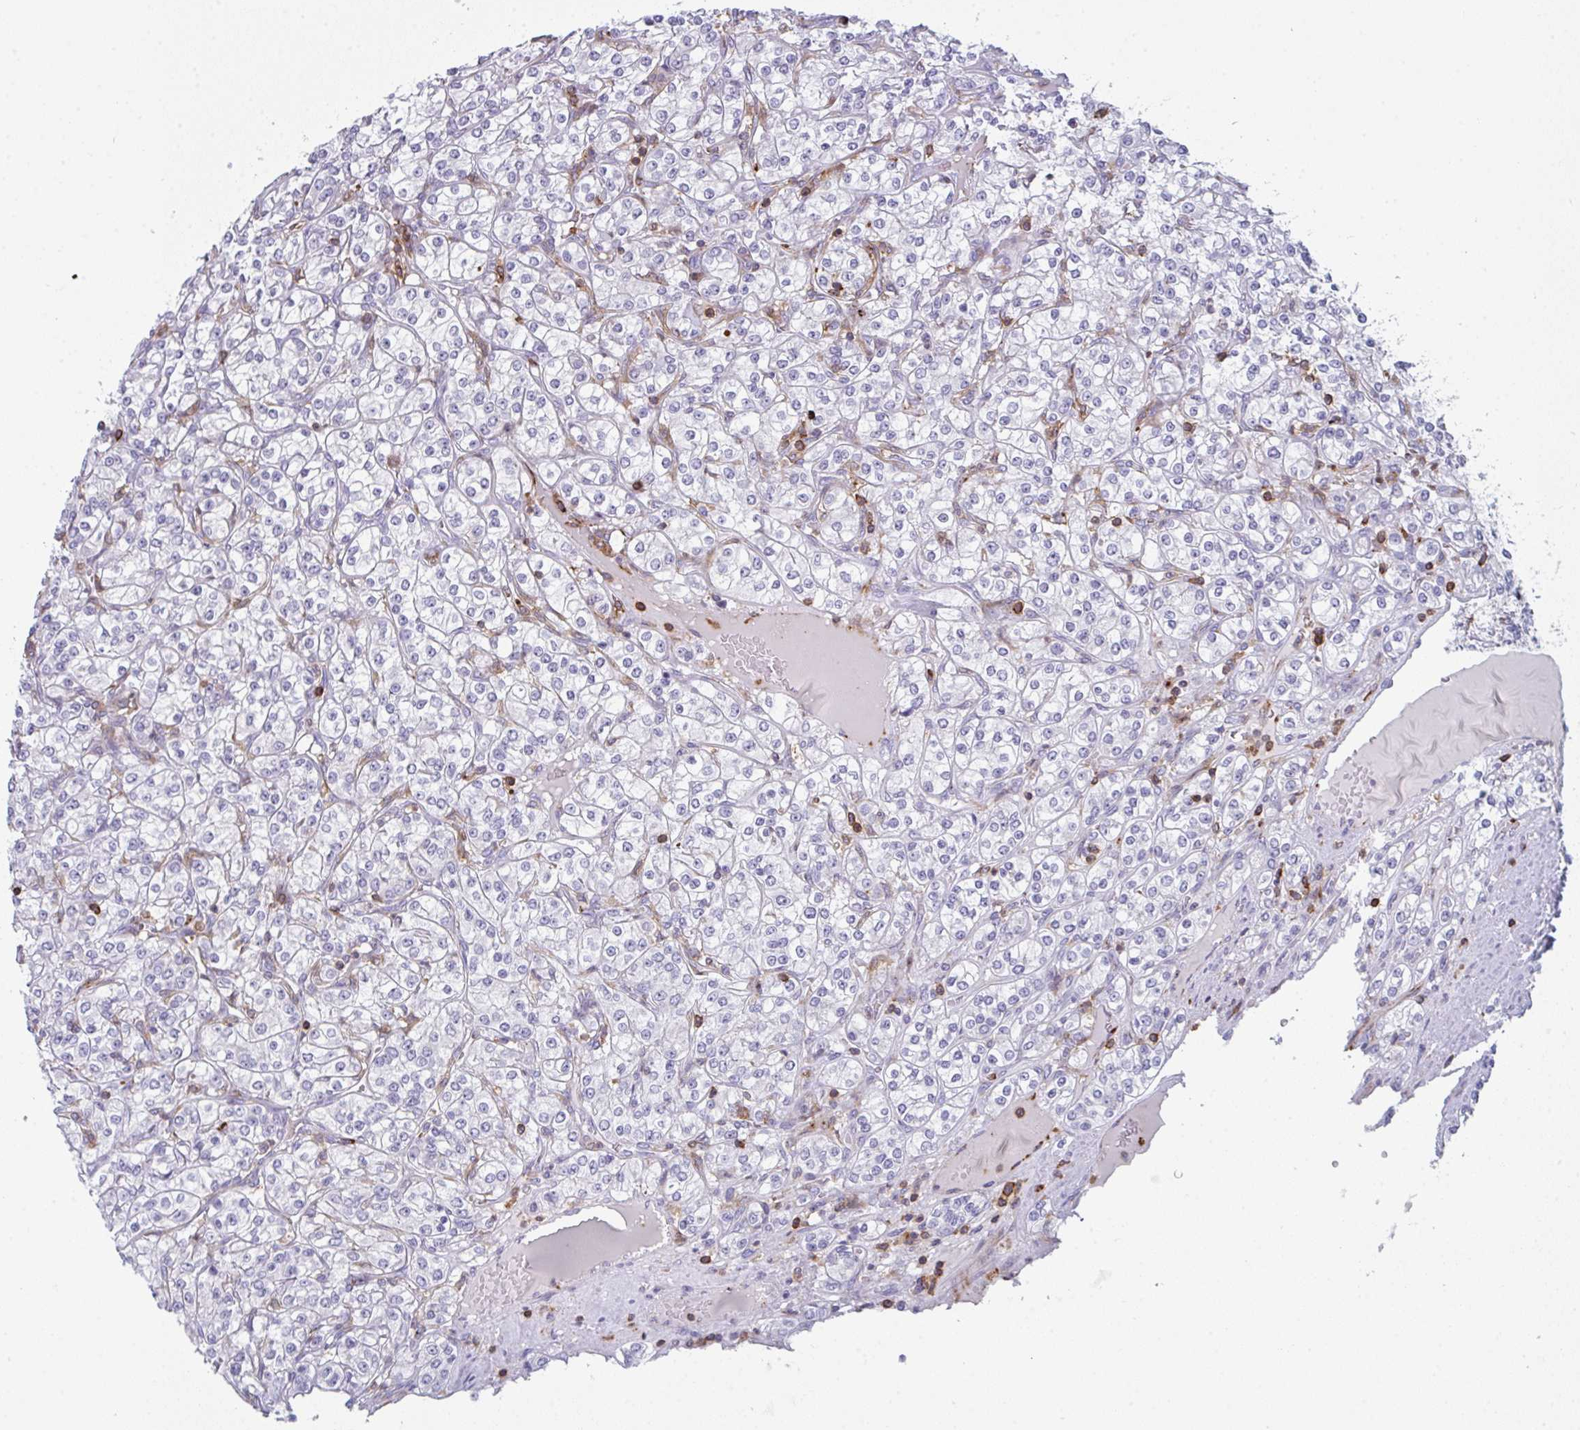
{"staining": {"intensity": "negative", "quantity": "none", "location": "none"}, "tissue": "renal cancer", "cell_type": "Tumor cells", "image_type": "cancer", "snomed": [{"axis": "morphology", "description": "Adenocarcinoma, NOS"}, {"axis": "topography", "description": "Kidney"}], "caption": "Tumor cells are negative for brown protein staining in adenocarcinoma (renal). (DAB (3,3'-diaminobenzidine) immunohistochemistry, high magnification).", "gene": "CD80", "patient": {"sex": "male", "age": 77}}